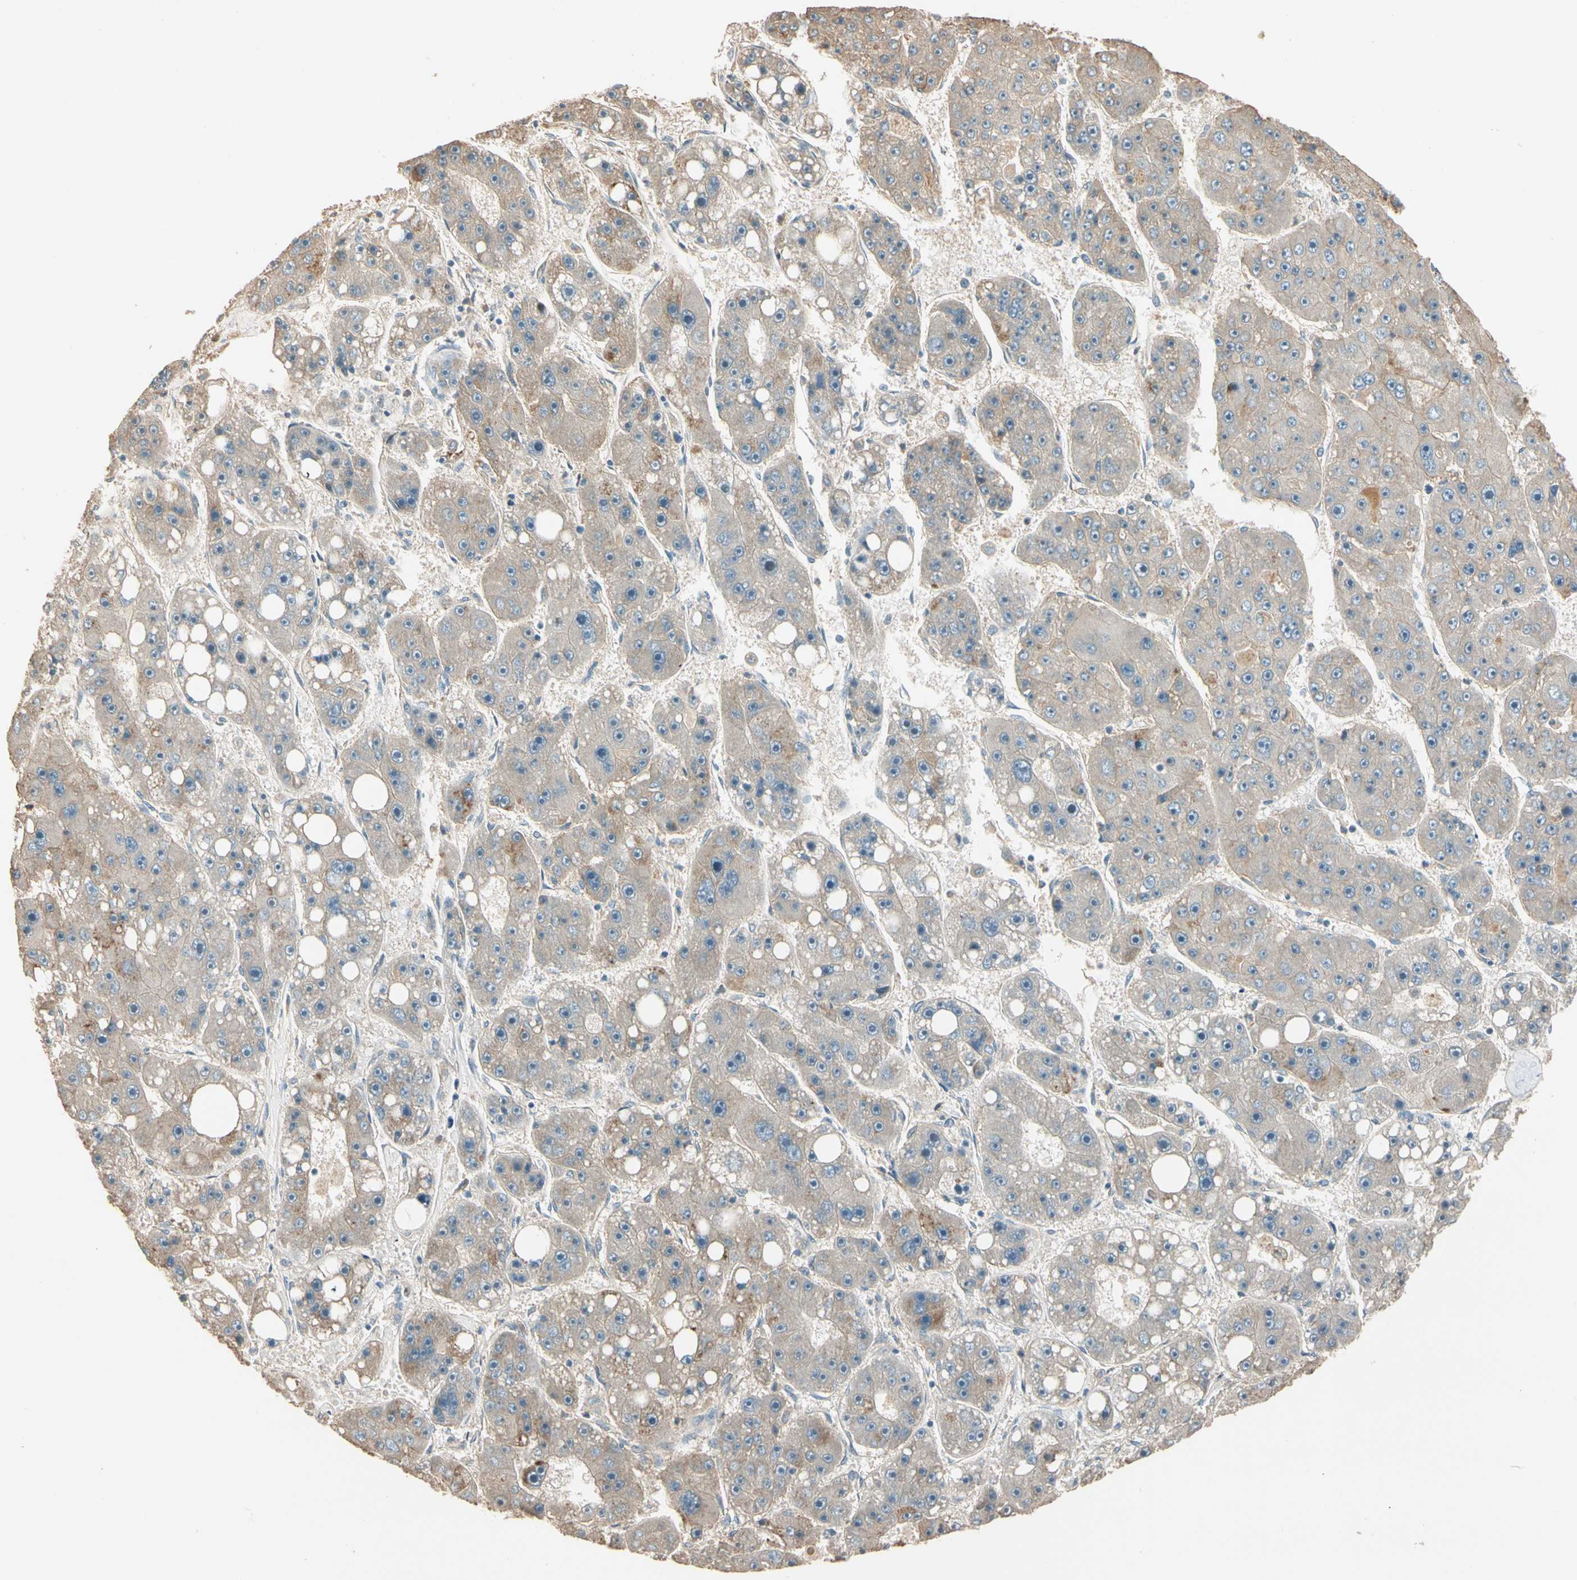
{"staining": {"intensity": "weak", "quantity": "25%-75%", "location": "cytoplasmic/membranous"}, "tissue": "liver cancer", "cell_type": "Tumor cells", "image_type": "cancer", "snomed": [{"axis": "morphology", "description": "Carcinoma, Hepatocellular, NOS"}, {"axis": "topography", "description": "Liver"}], "caption": "This micrograph shows IHC staining of human hepatocellular carcinoma (liver), with low weak cytoplasmic/membranous positivity in approximately 25%-75% of tumor cells.", "gene": "TNFRSF21", "patient": {"sex": "female", "age": 61}}